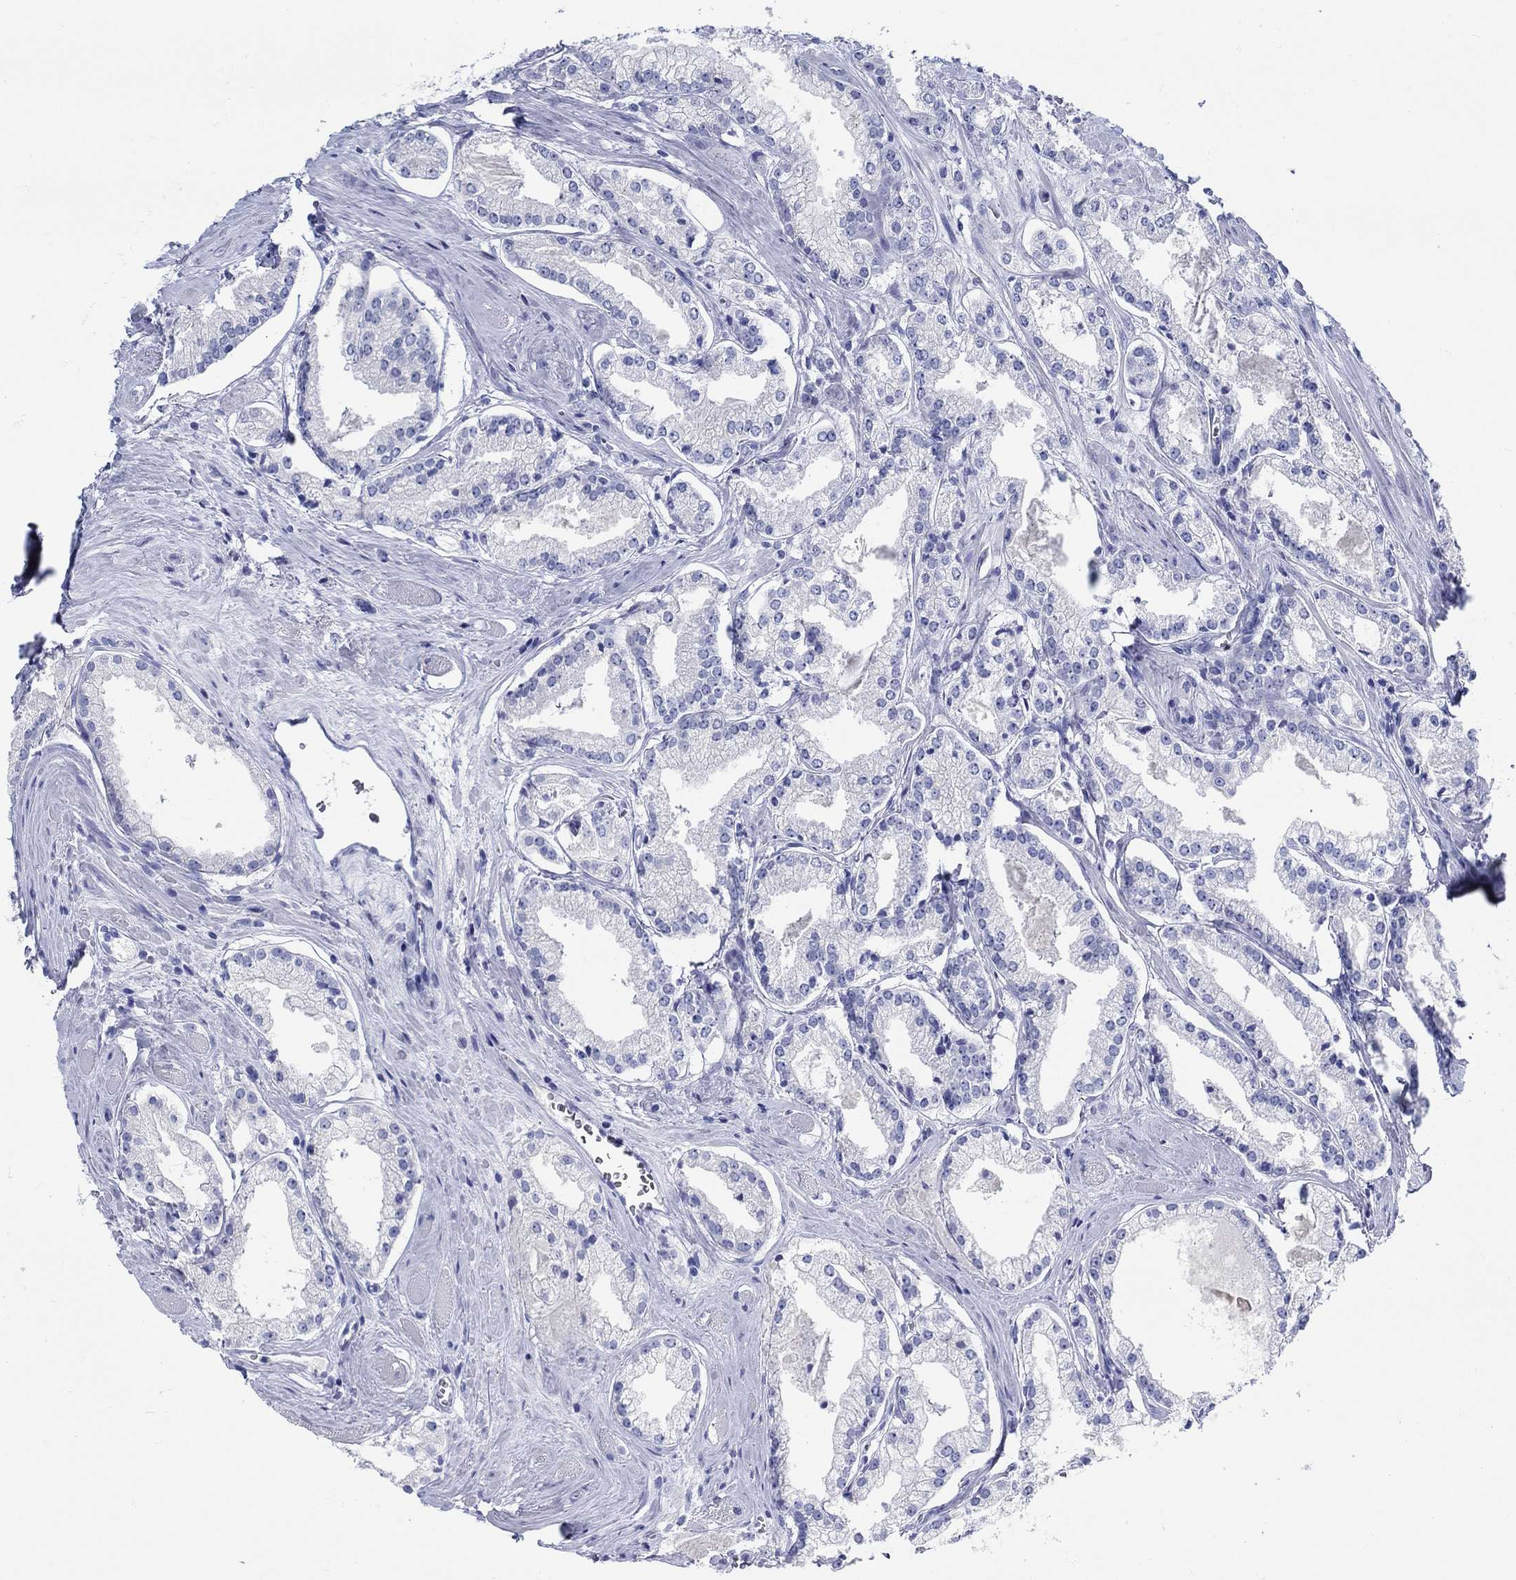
{"staining": {"intensity": "negative", "quantity": "none", "location": "none"}, "tissue": "prostate cancer", "cell_type": "Tumor cells", "image_type": "cancer", "snomed": [{"axis": "morphology", "description": "Adenocarcinoma, NOS"}, {"axis": "topography", "description": "Prostate"}], "caption": "A micrograph of human prostate cancer is negative for staining in tumor cells.", "gene": "RD3L", "patient": {"sex": "male", "age": 72}}